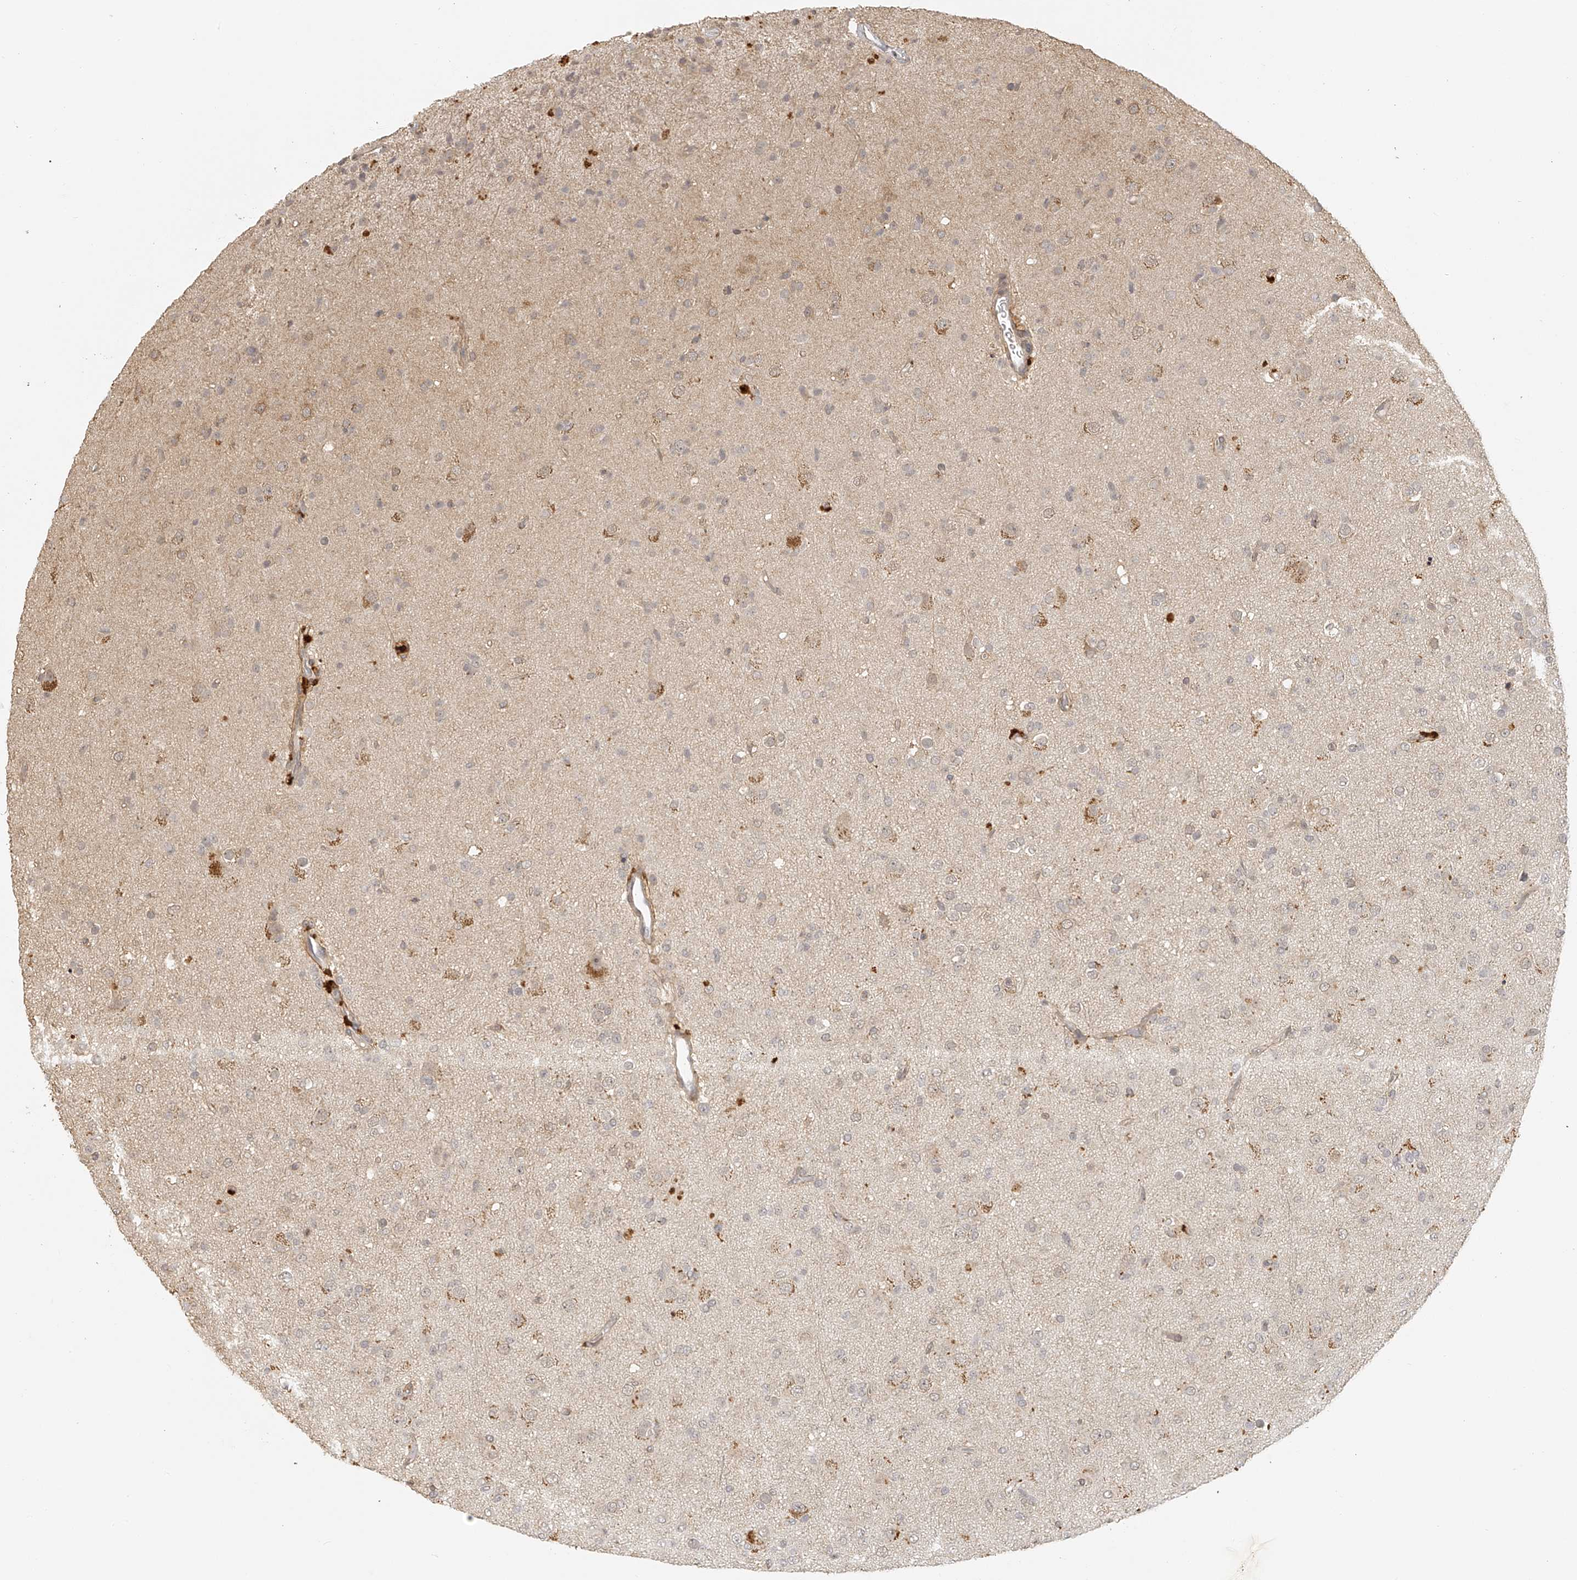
{"staining": {"intensity": "negative", "quantity": "none", "location": "none"}, "tissue": "glioma", "cell_type": "Tumor cells", "image_type": "cancer", "snomed": [{"axis": "morphology", "description": "Glioma, malignant, Low grade"}, {"axis": "topography", "description": "Brain"}], "caption": "Tumor cells show no significant staining in low-grade glioma (malignant).", "gene": "BCL2L11", "patient": {"sex": "male", "age": 65}}